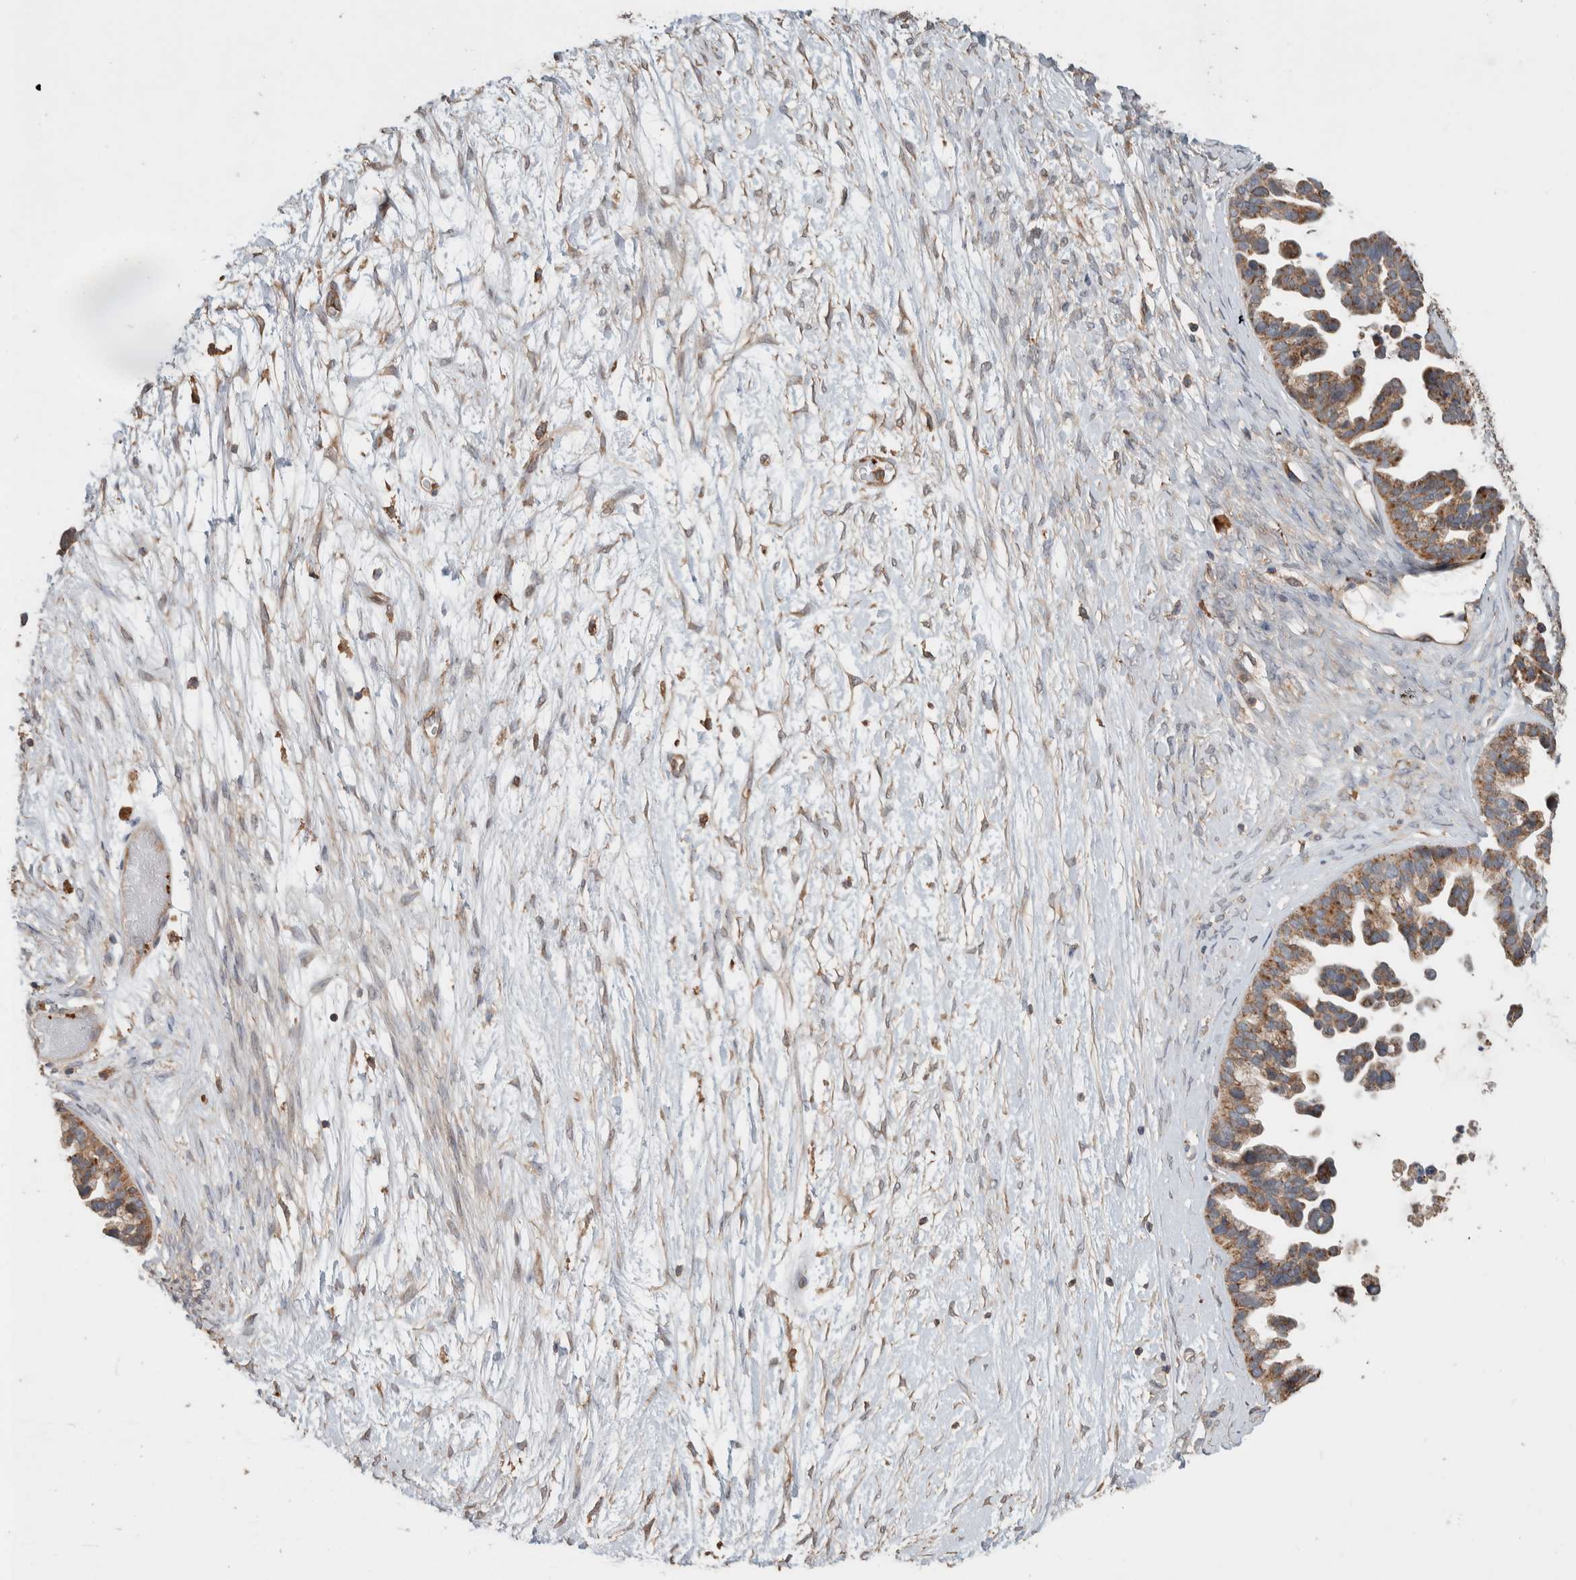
{"staining": {"intensity": "moderate", "quantity": ">75%", "location": "cytoplasmic/membranous"}, "tissue": "ovarian cancer", "cell_type": "Tumor cells", "image_type": "cancer", "snomed": [{"axis": "morphology", "description": "Cystadenocarcinoma, serous, NOS"}, {"axis": "topography", "description": "Ovary"}], "caption": "A medium amount of moderate cytoplasmic/membranous staining is appreciated in about >75% of tumor cells in ovarian cancer (serous cystadenocarcinoma) tissue.", "gene": "DEPTOR", "patient": {"sex": "female", "age": 56}}